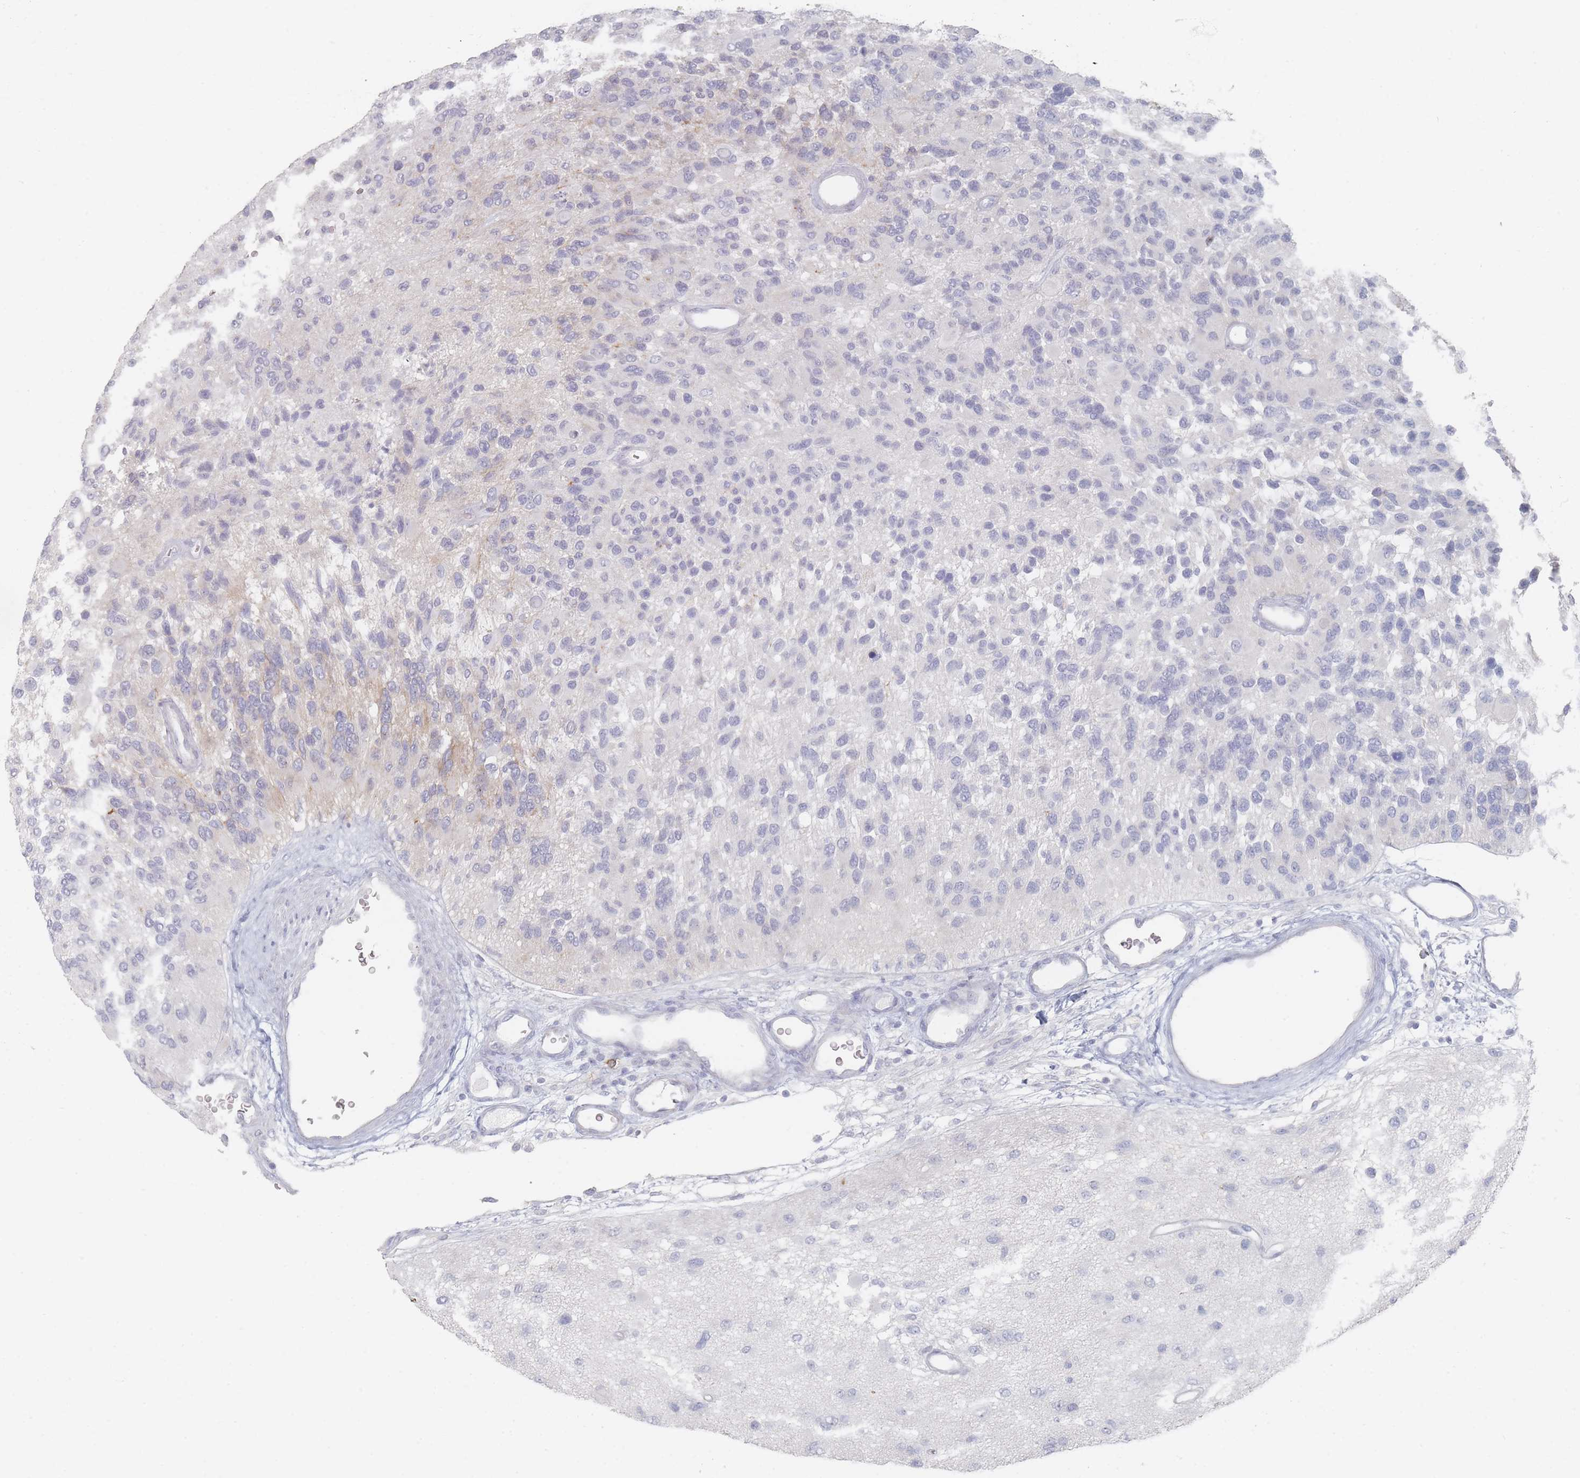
{"staining": {"intensity": "negative", "quantity": "none", "location": "none"}, "tissue": "glioma", "cell_type": "Tumor cells", "image_type": "cancer", "snomed": [{"axis": "morphology", "description": "Glioma, malignant, High grade"}, {"axis": "topography", "description": "Brain"}], "caption": "Tumor cells are negative for protein expression in human malignant glioma (high-grade).", "gene": "CD37", "patient": {"sex": "male", "age": 77}}